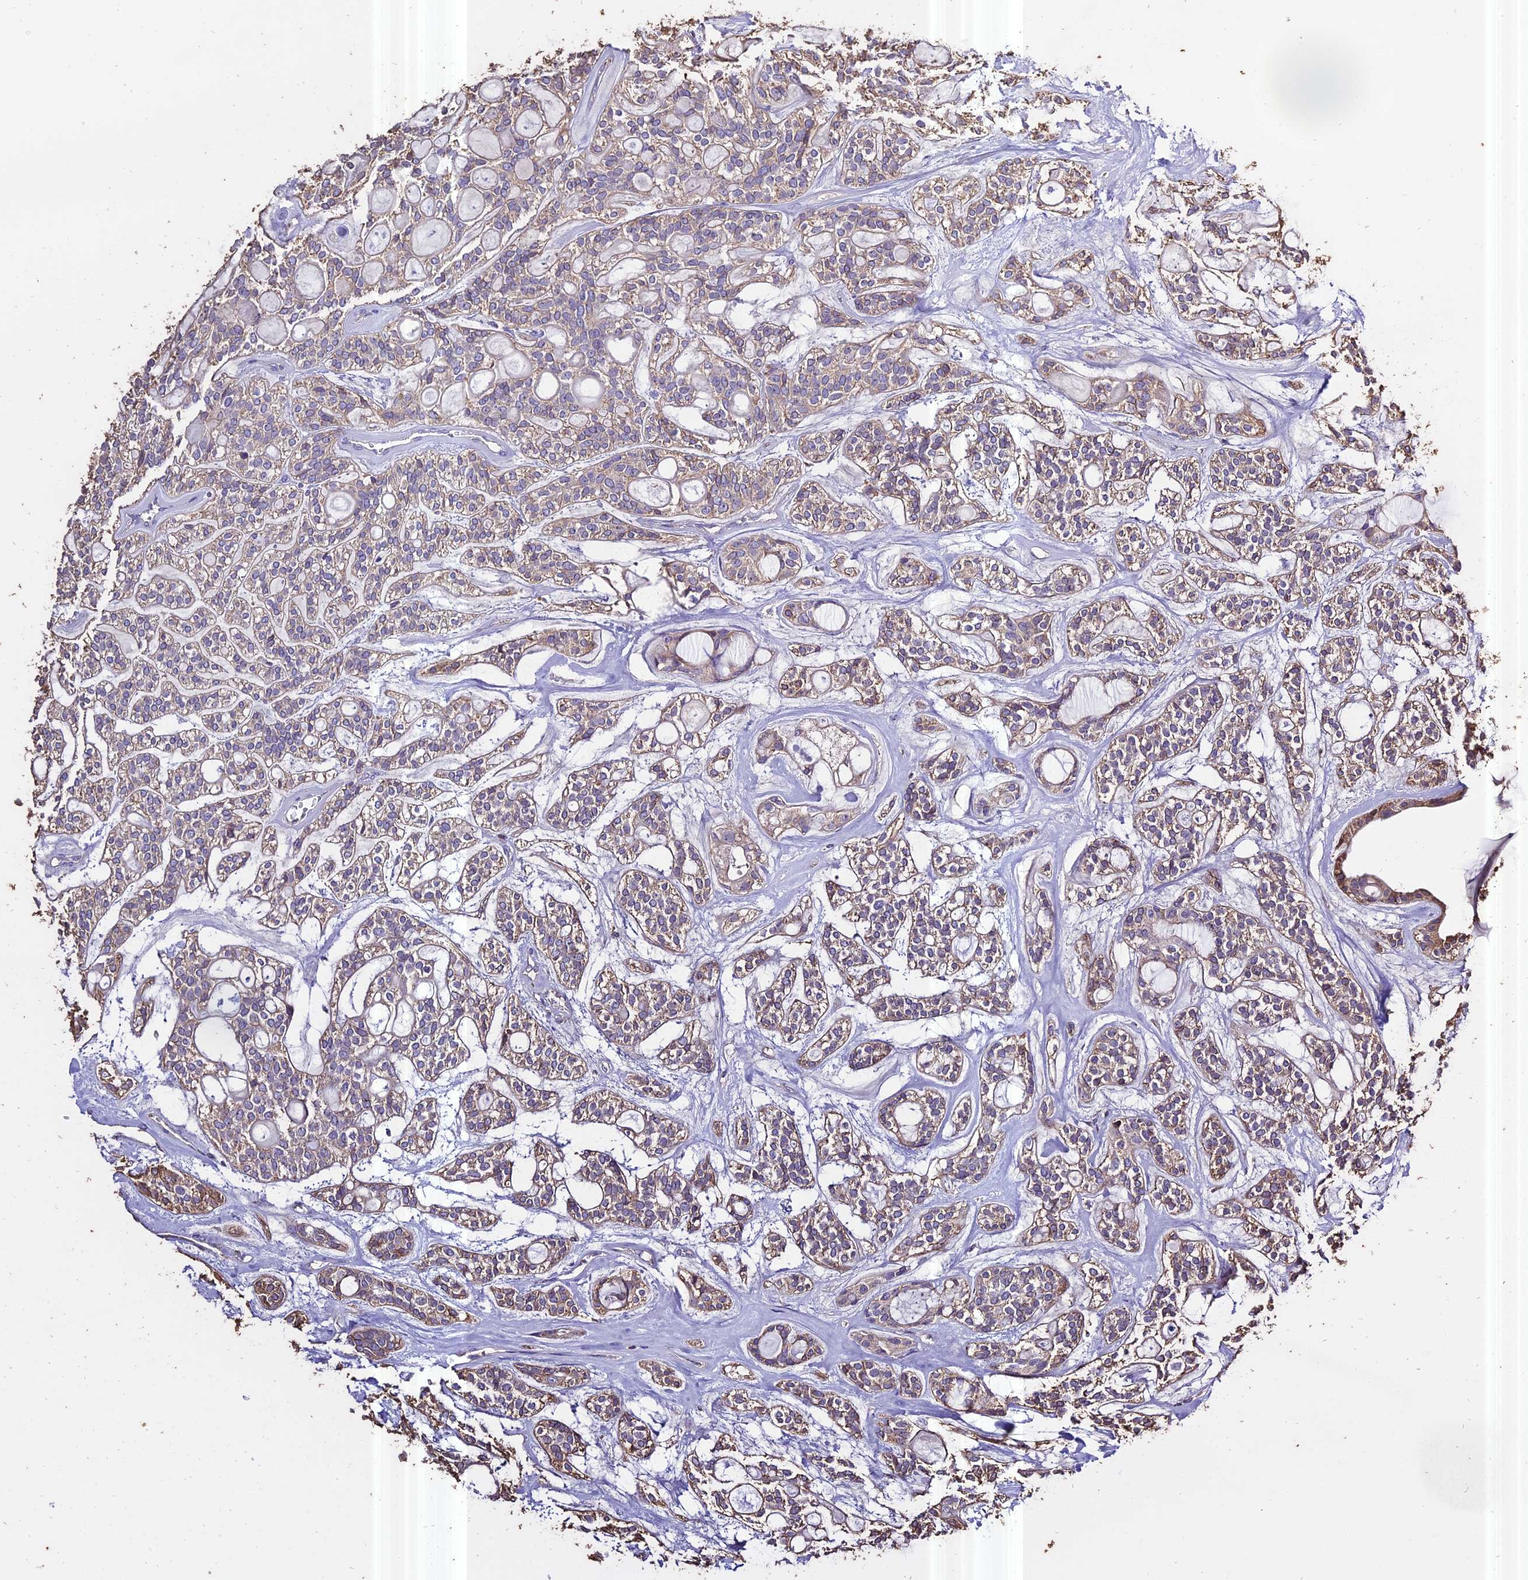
{"staining": {"intensity": "weak", "quantity": "25%-75%", "location": "cytoplasmic/membranous"}, "tissue": "head and neck cancer", "cell_type": "Tumor cells", "image_type": "cancer", "snomed": [{"axis": "morphology", "description": "Adenocarcinoma, NOS"}, {"axis": "topography", "description": "Head-Neck"}], "caption": "Tumor cells show weak cytoplasmic/membranous staining in about 25%-75% of cells in adenocarcinoma (head and neck).", "gene": "PGPEP1L", "patient": {"sex": "male", "age": 66}}